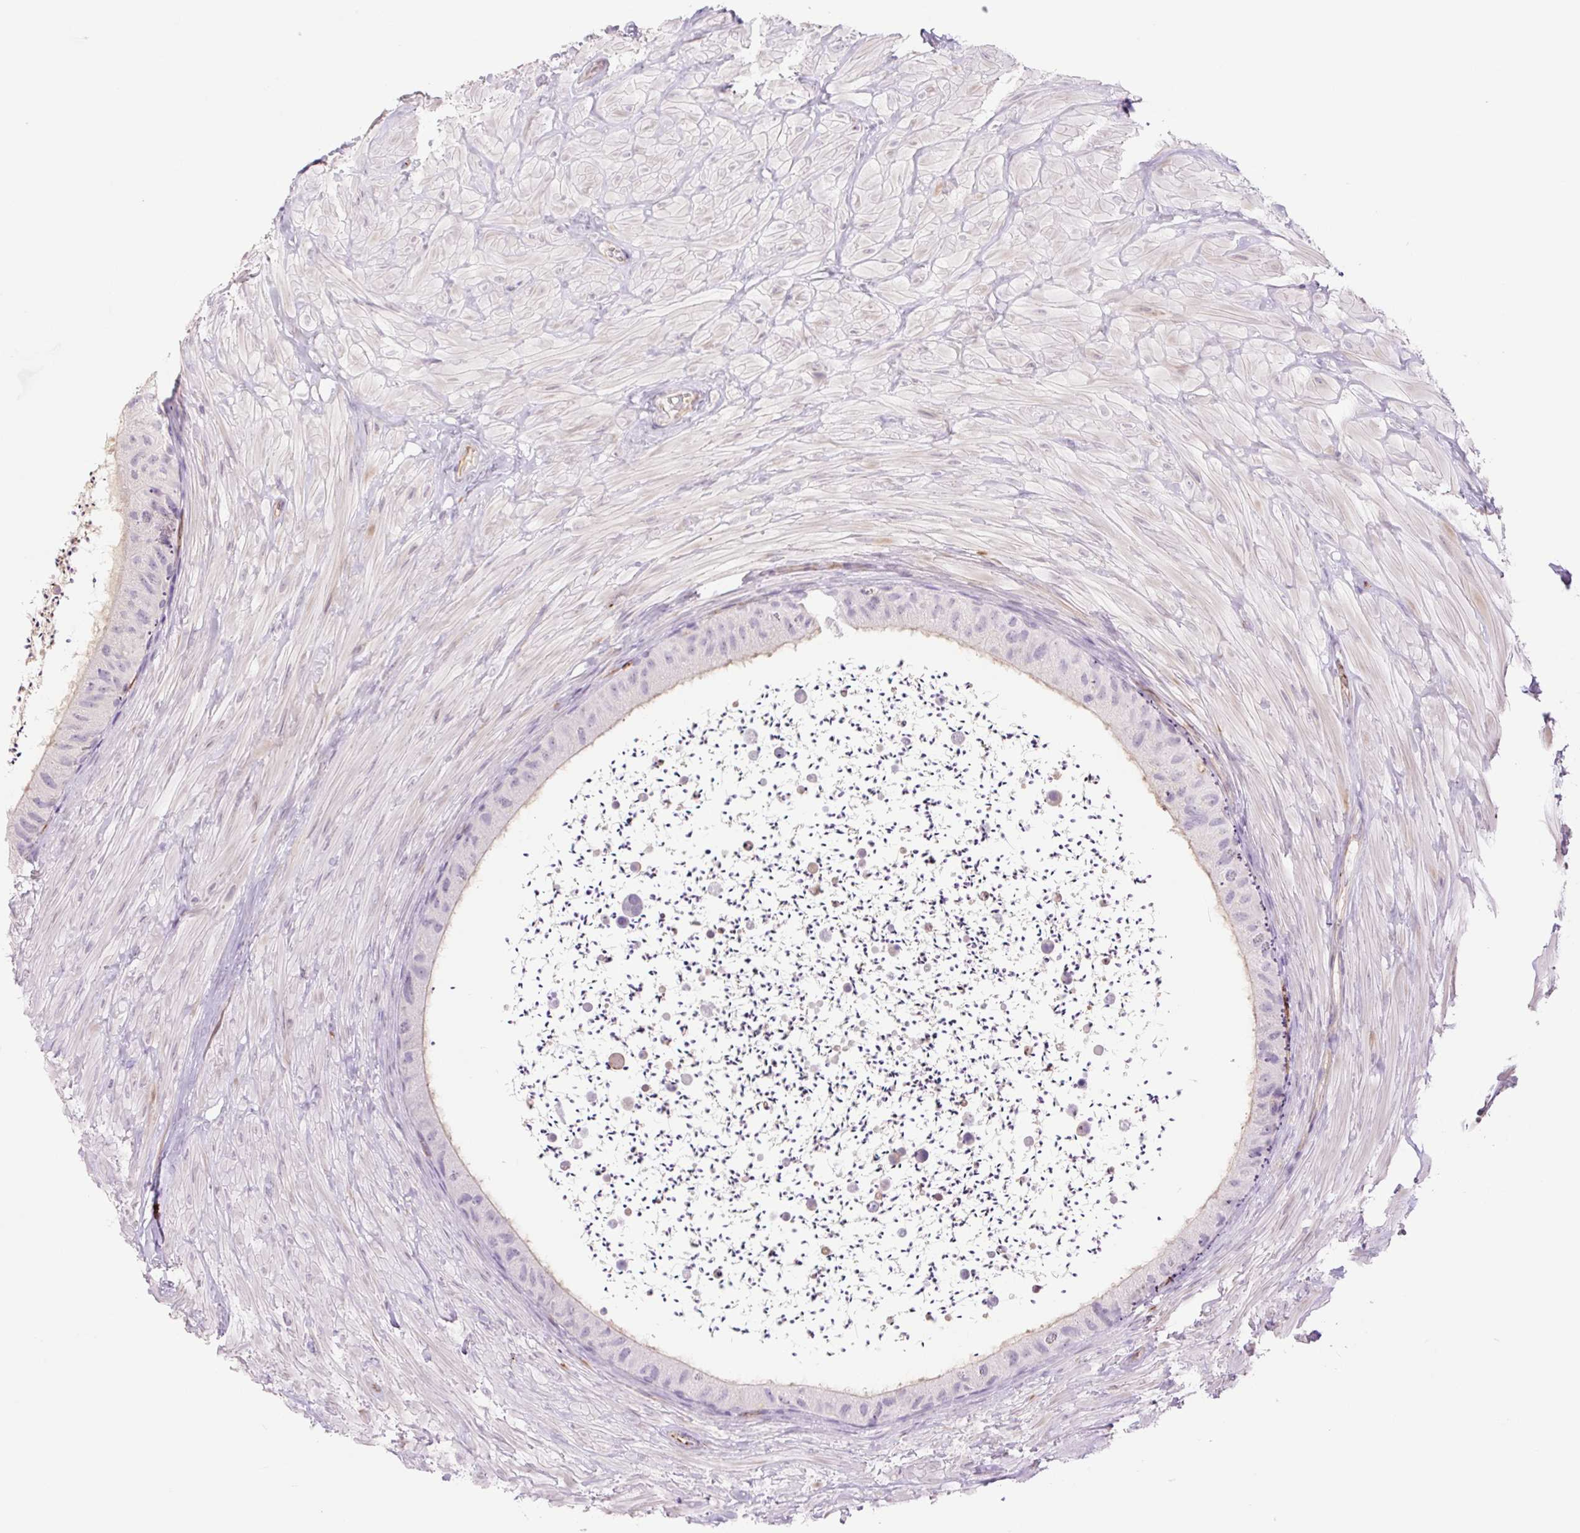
{"staining": {"intensity": "weak", "quantity": "25%-75%", "location": "cytoplasmic/membranous"}, "tissue": "epididymis", "cell_type": "Glandular cells", "image_type": "normal", "snomed": [{"axis": "morphology", "description": "Normal tissue, NOS"}, {"axis": "topography", "description": "Epididymis"}, {"axis": "topography", "description": "Peripheral nerve tissue"}], "caption": "An immunohistochemistry (IHC) micrograph of benign tissue is shown. Protein staining in brown labels weak cytoplasmic/membranous positivity in epididymis within glandular cells.", "gene": "ZFYVE21", "patient": {"sex": "male", "age": 32}}